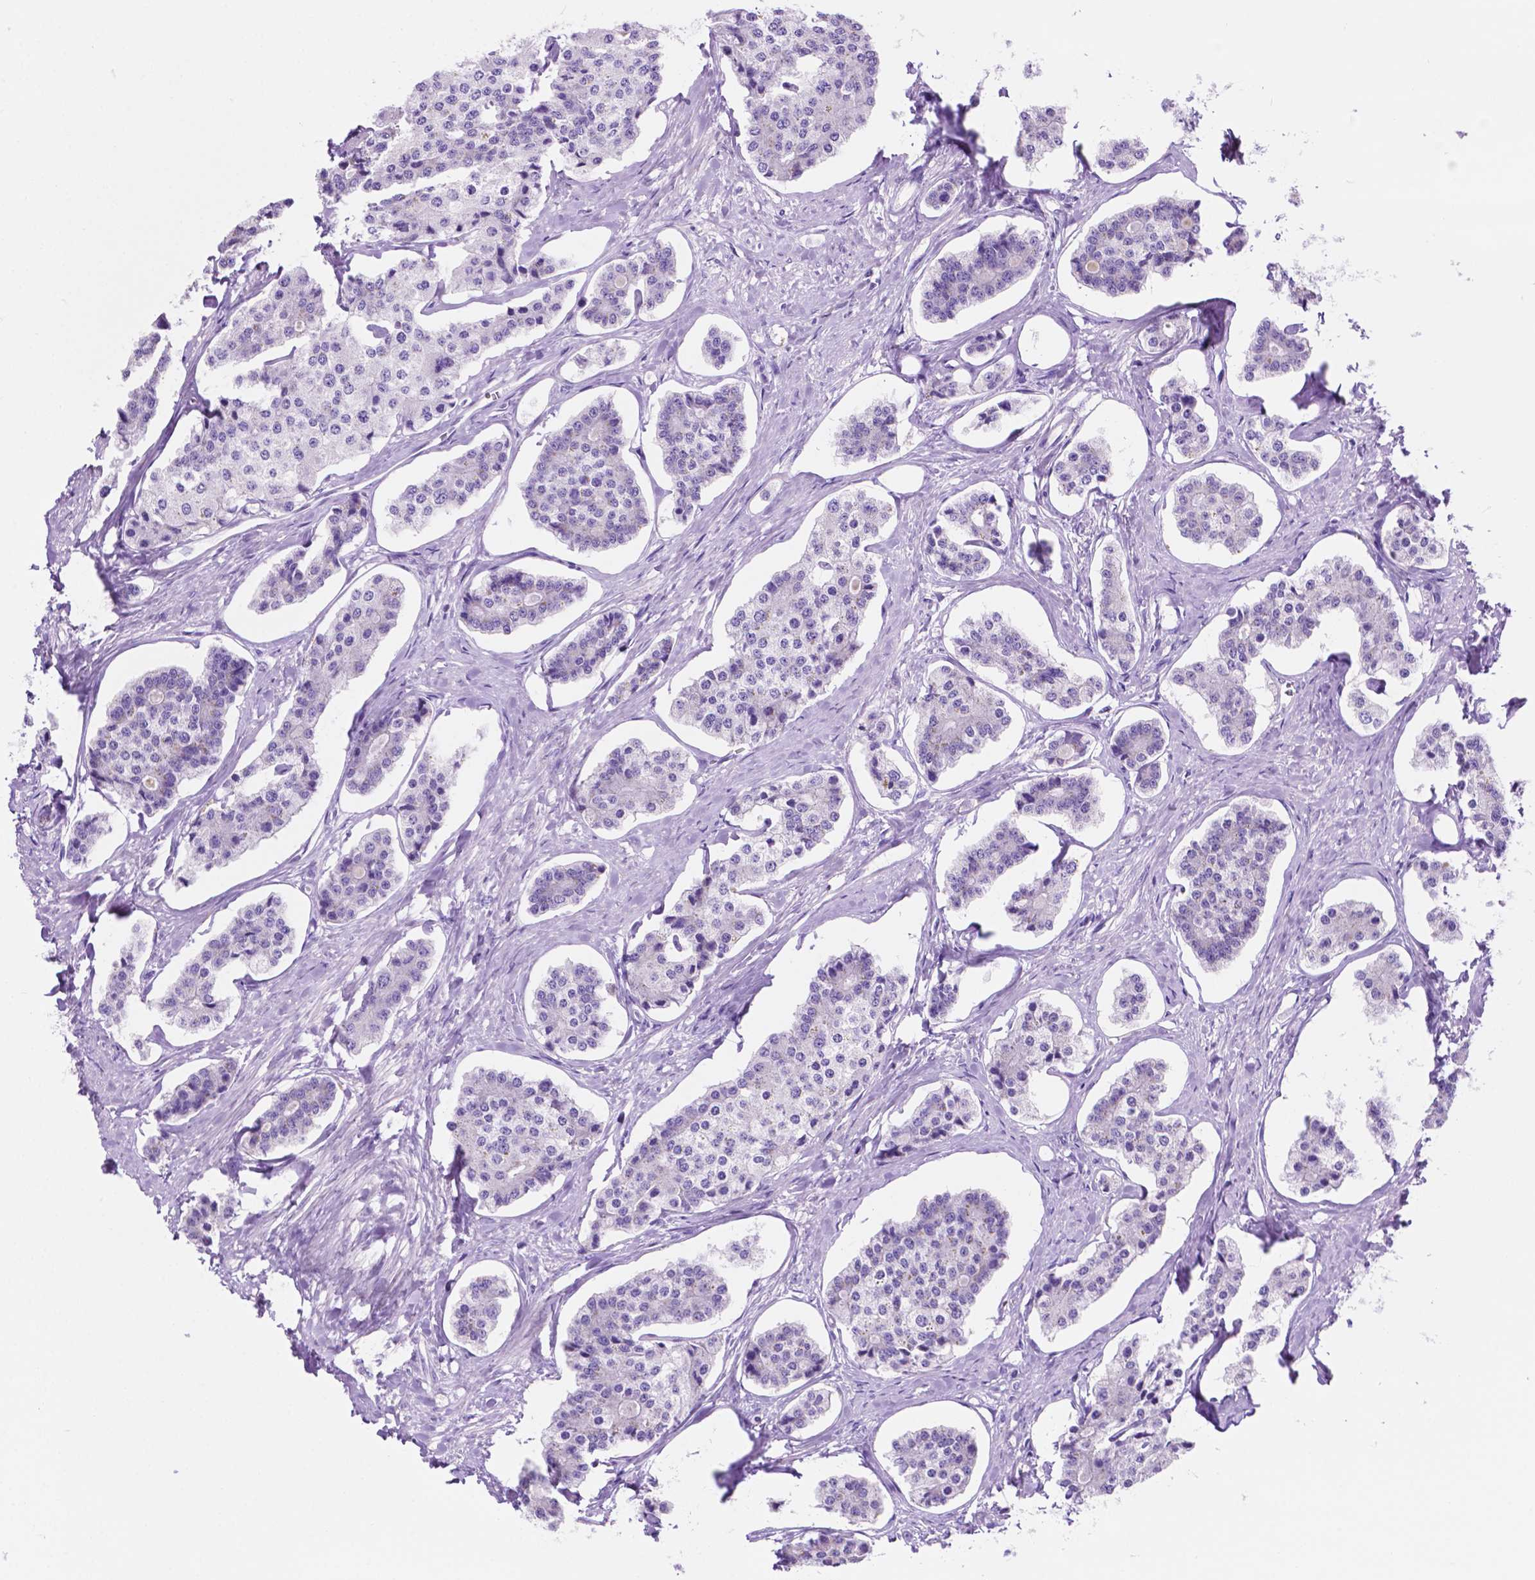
{"staining": {"intensity": "negative", "quantity": "none", "location": "none"}, "tissue": "carcinoid", "cell_type": "Tumor cells", "image_type": "cancer", "snomed": [{"axis": "morphology", "description": "Carcinoid, malignant, NOS"}, {"axis": "topography", "description": "Small intestine"}], "caption": "Immunohistochemistry of human carcinoid shows no expression in tumor cells.", "gene": "IGFN1", "patient": {"sex": "female", "age": 65}}